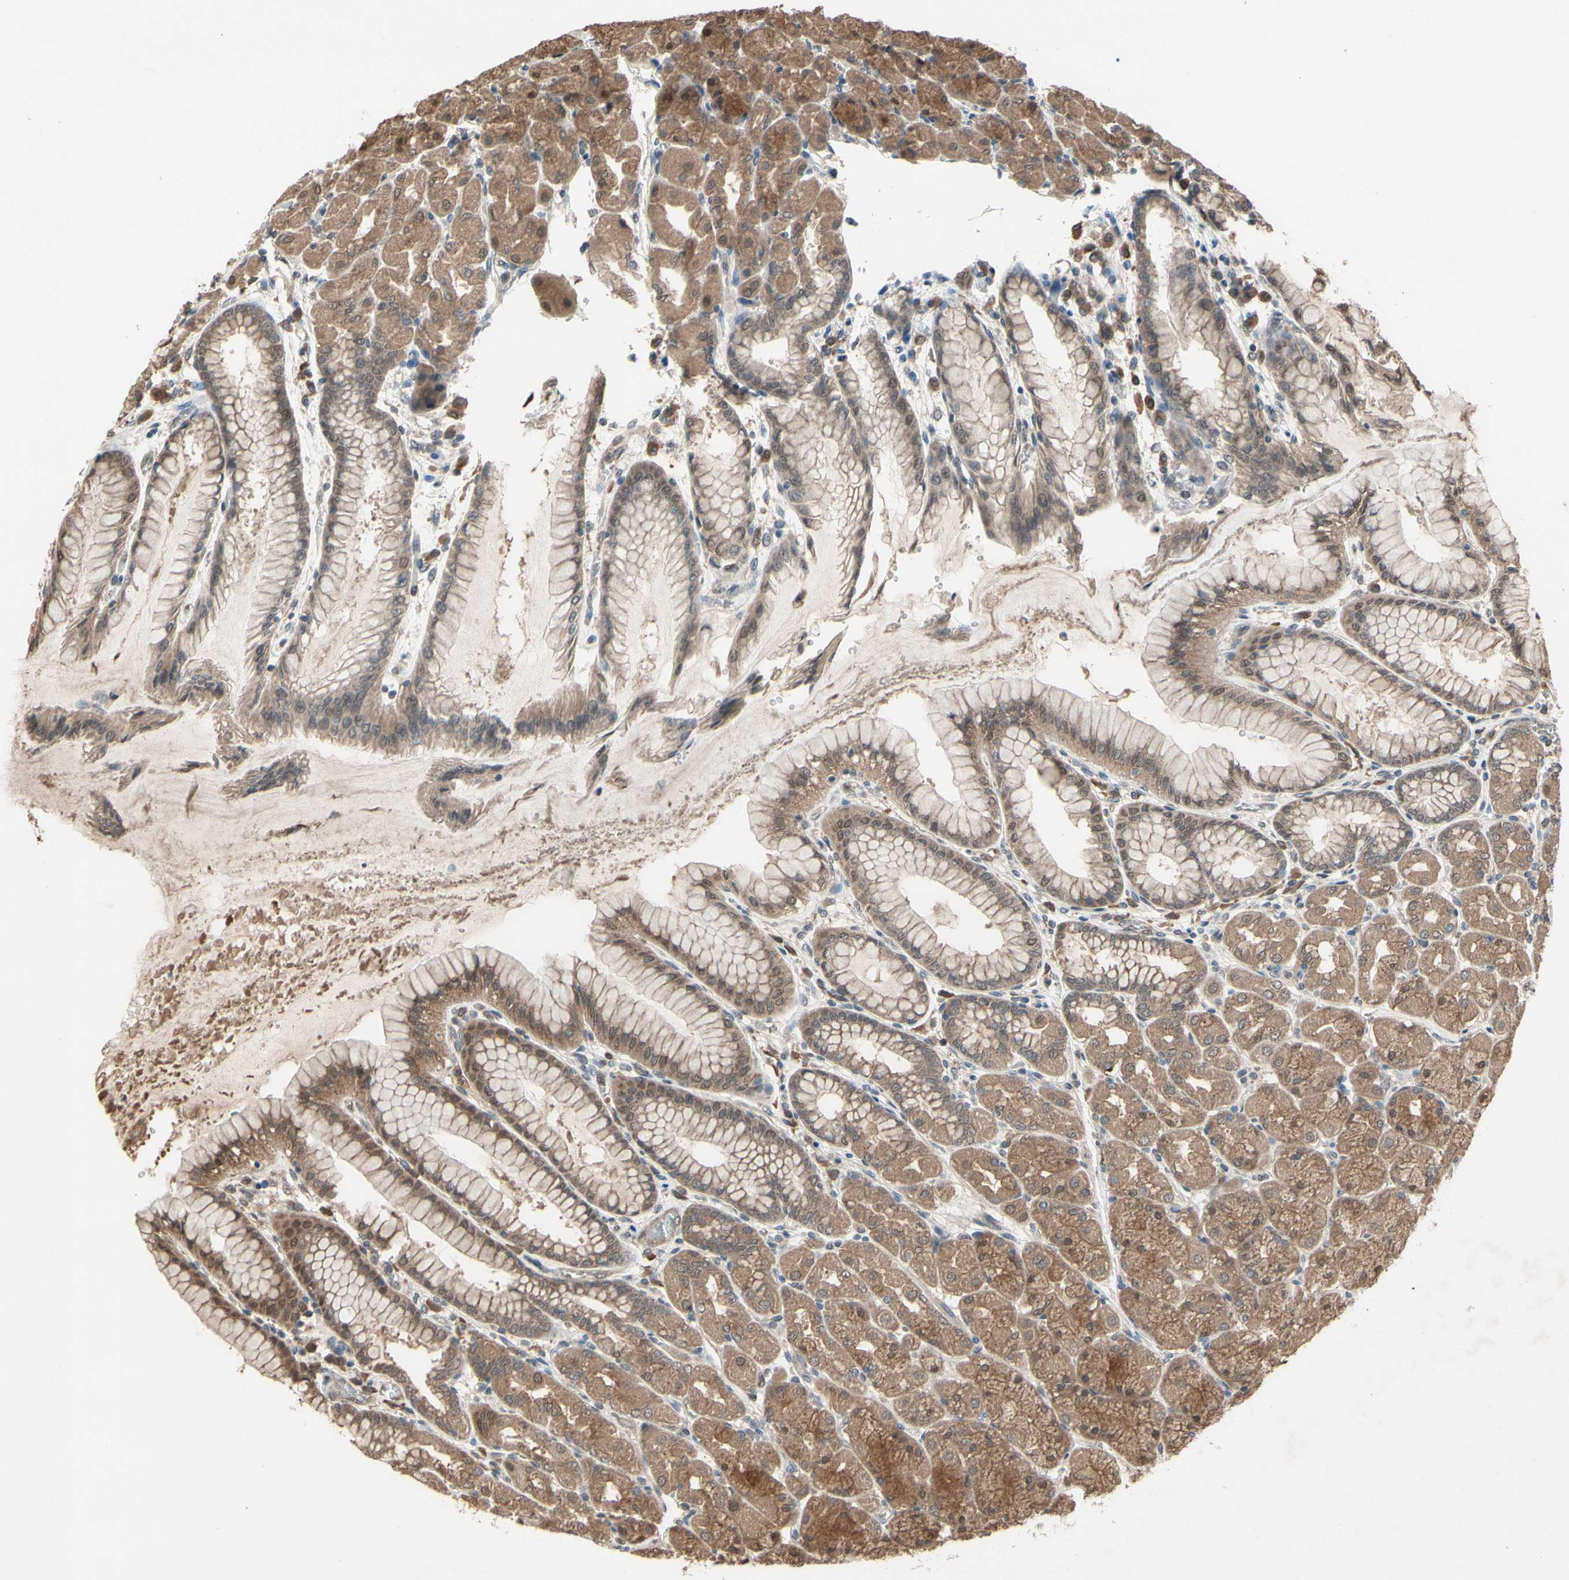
{"staining": {"intensity": "moderate", "quantity": ">75%", "location": "cytoplasmic/membranous,nuclear"}, "tissue": "stomach", "cell_type": "Glandular cells", "image_type": "normal", "snomed": [{"axis": "morphology", "description": "Normal tissue, NOS"}, {"axis": "topography", "description": "Stomach, upper"}], "caption": "High-power microscopy captured an IHC micrograph of unremarkable stomach, revealing moderate cytoplasmic/membranous,nuclear expression in approximately >75% of glandular cells.", "gene": "PNPLA7", "patient": {"sex": "female", "age": 56}}